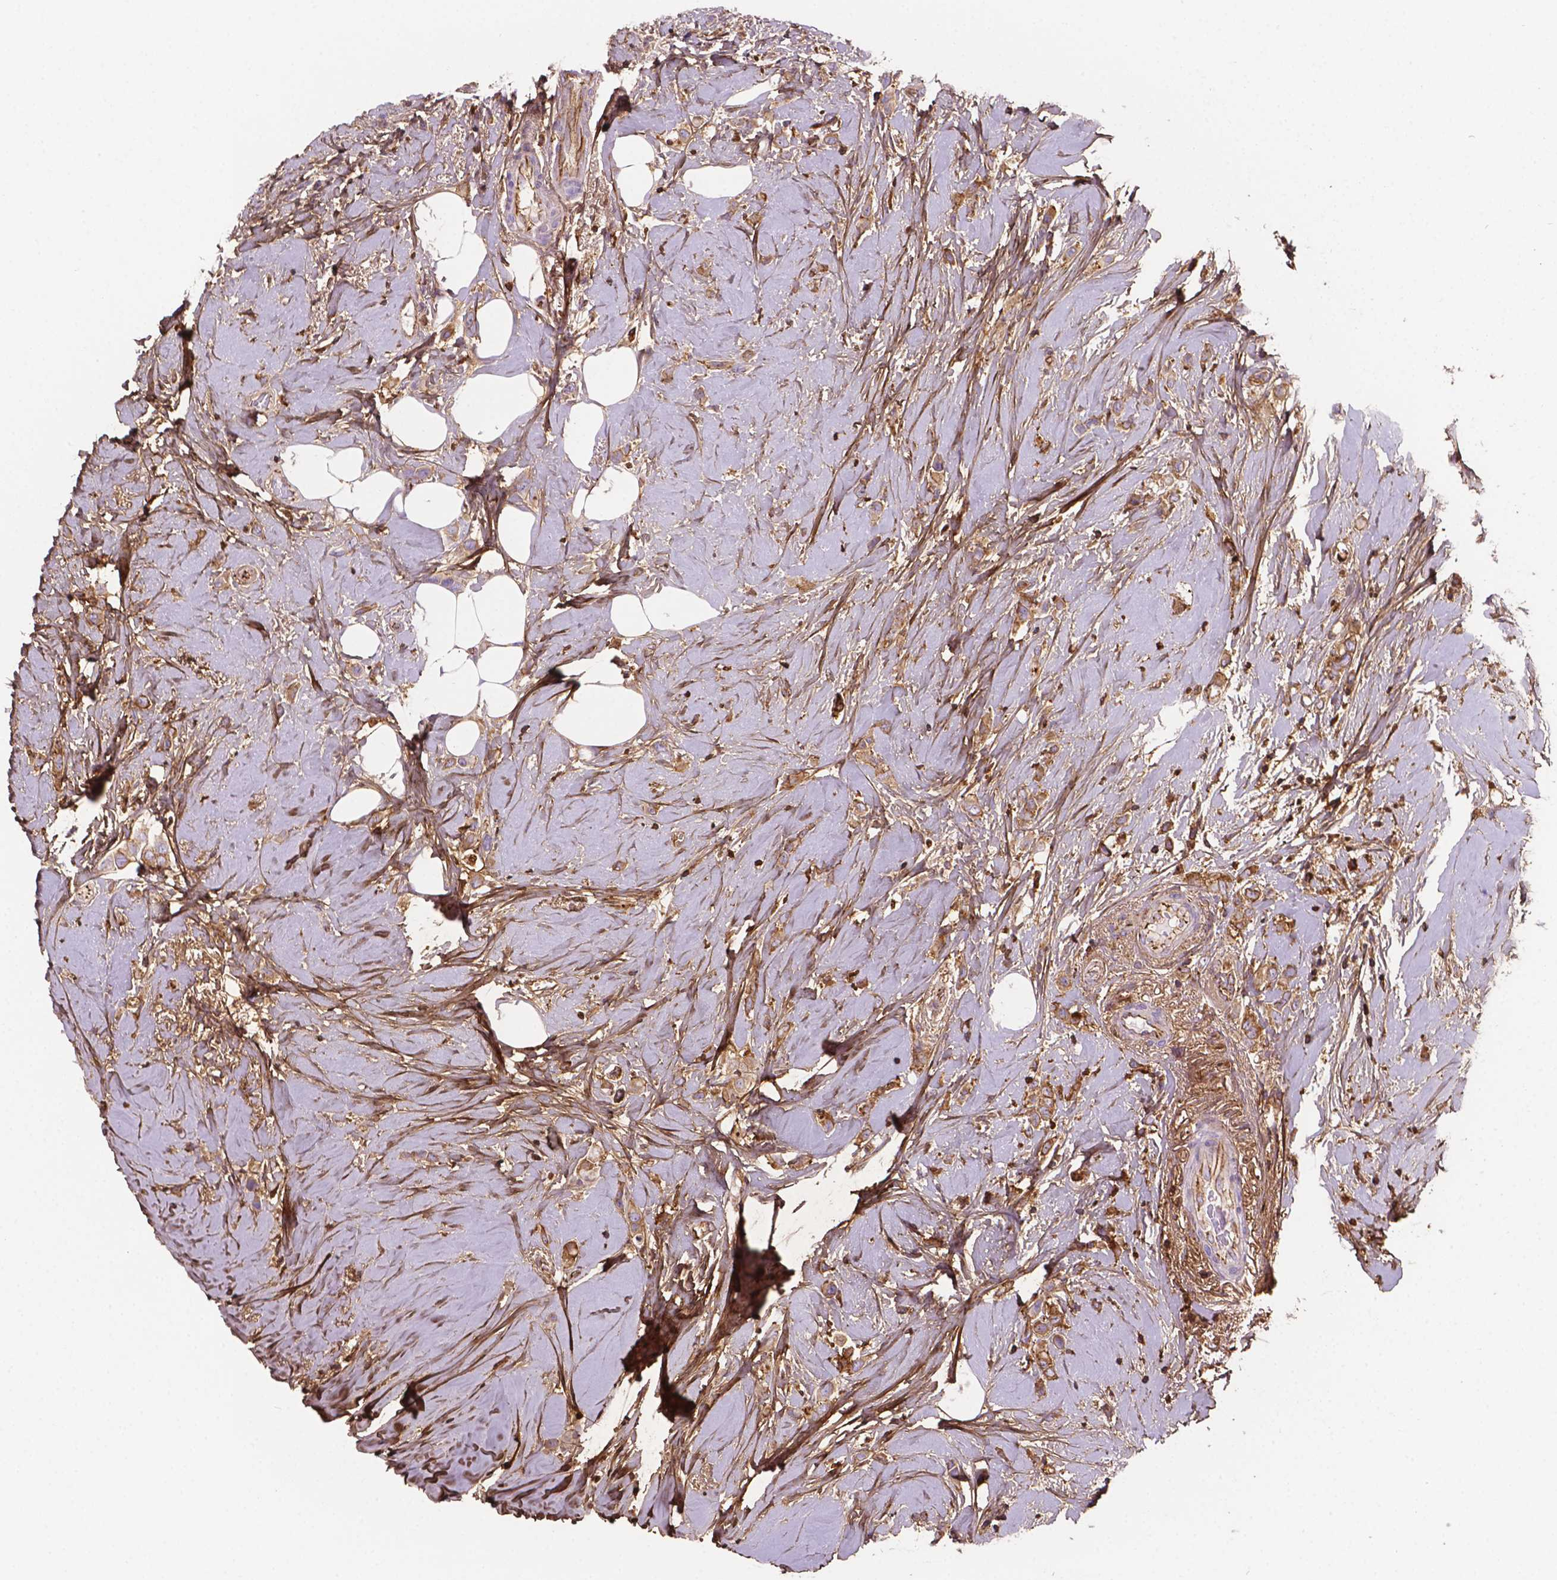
{"staining": {"intensity": "weak", "quantity": ">75%", "location": "cytoplasmic/membranous"}, "tissue": "breast cancer", "cell_type": "Tumor cells", "image_type": "cancer", "snomed": [{"axis": "morphology", "description": "Lobular carcinoma"}, {"axis": "topography", "description": "Breast"}], "caption": "Weak cytoplasmic/membranous staining for a protein is seen in about >75% of tumor cells of breast cancer using immunohistochemistry (IHC).", "gene": "DCN", "patient": {"sex": "female", "age": 66}}